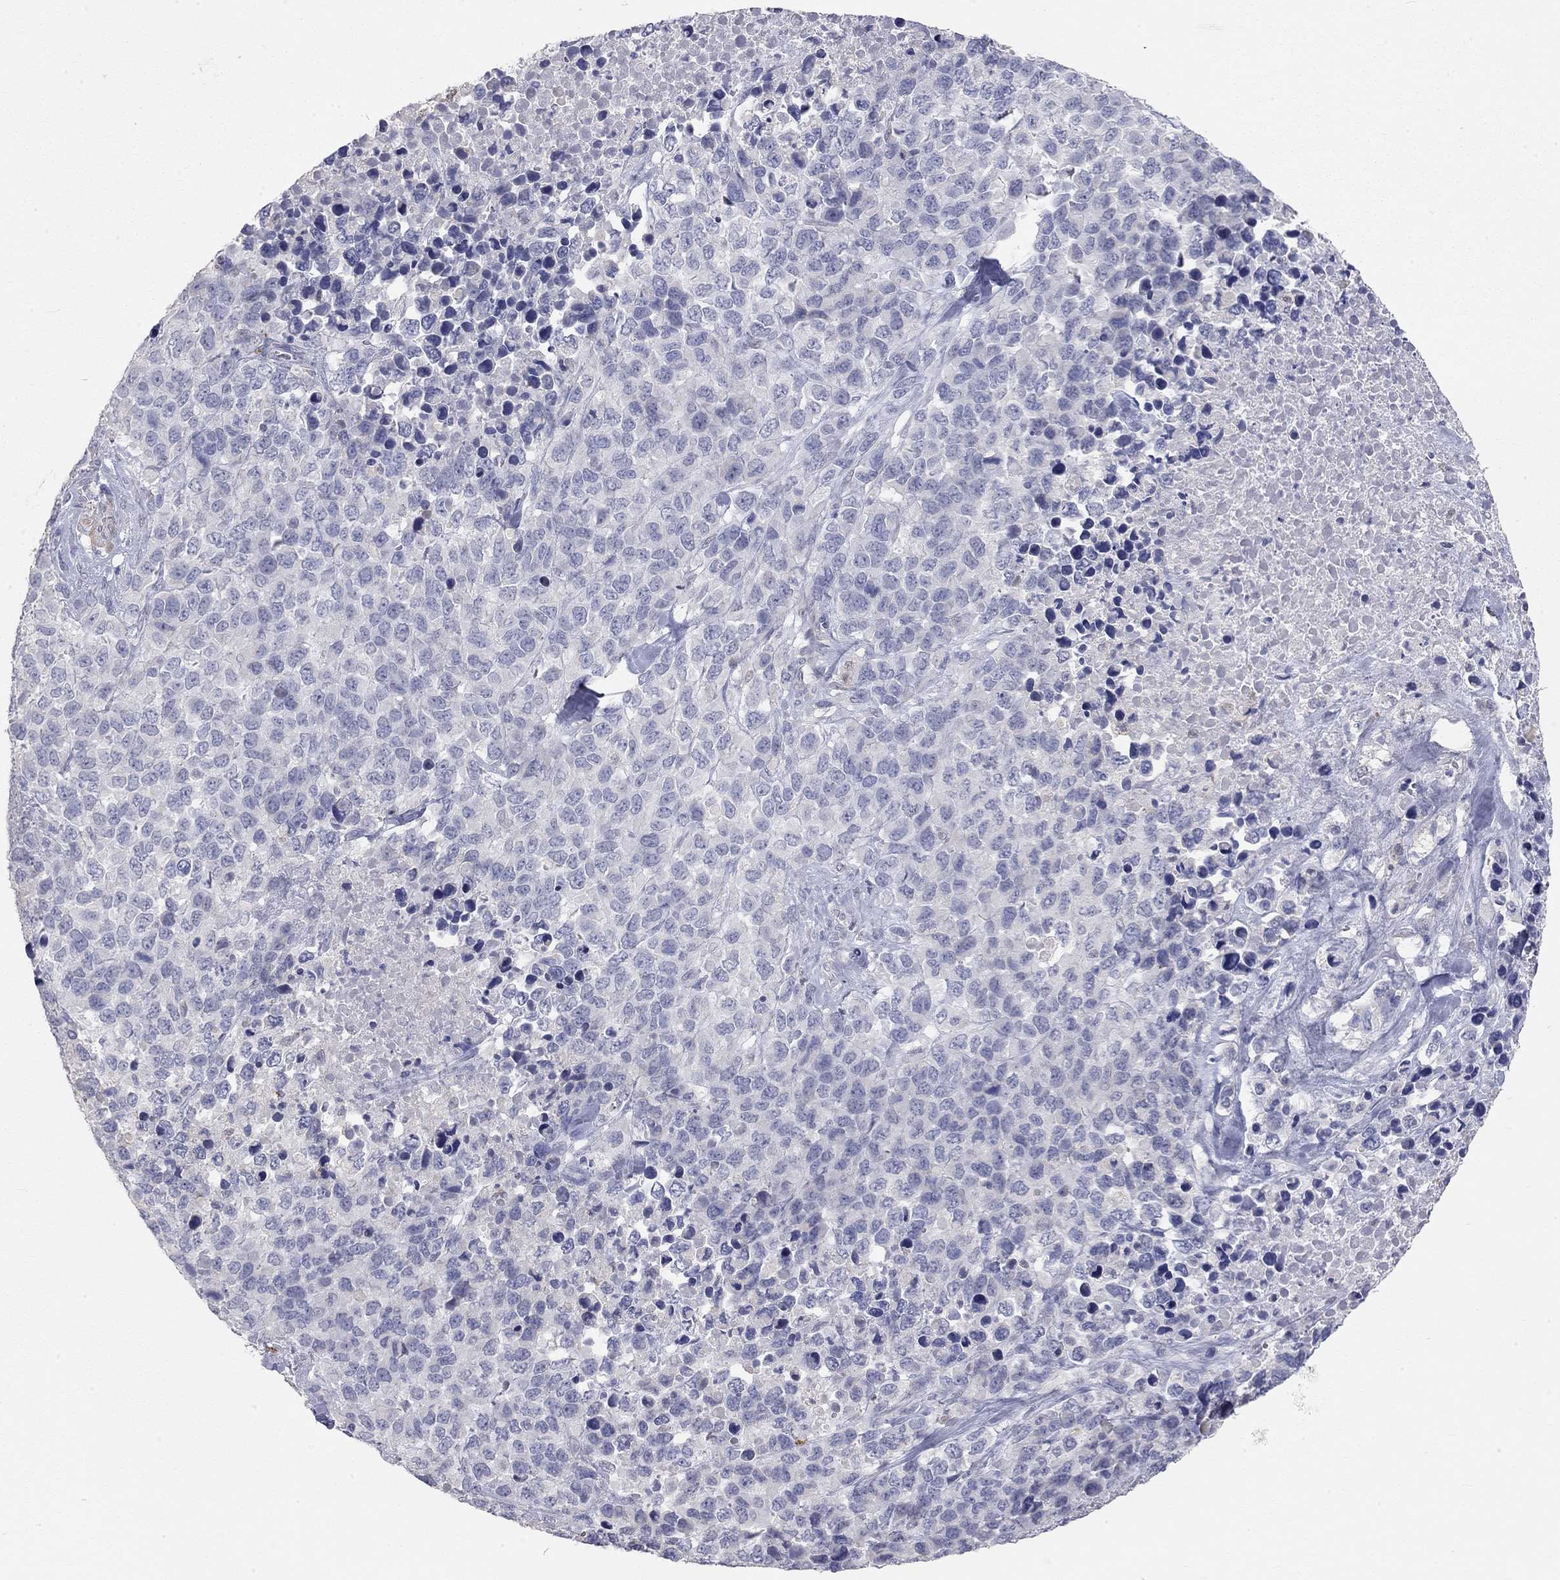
{"staining": {"intensity": "negative", "quantity": "none", "location": "none"}, "tissue": "melanoma", "cell_type": "Tumor cells", "image_type": "cancer", "snomed": [{"axis": "morphology", "description": "Malignant melanoma, Metastatic site"}, {"axis": "topography", "description": "Skin"}], "caption": "Human melanoma stained for a protein using IHC exhibits no staining in tumor cells.", "gene": "PAPSS2", "patient": {"sex": "male", "age": 84}}